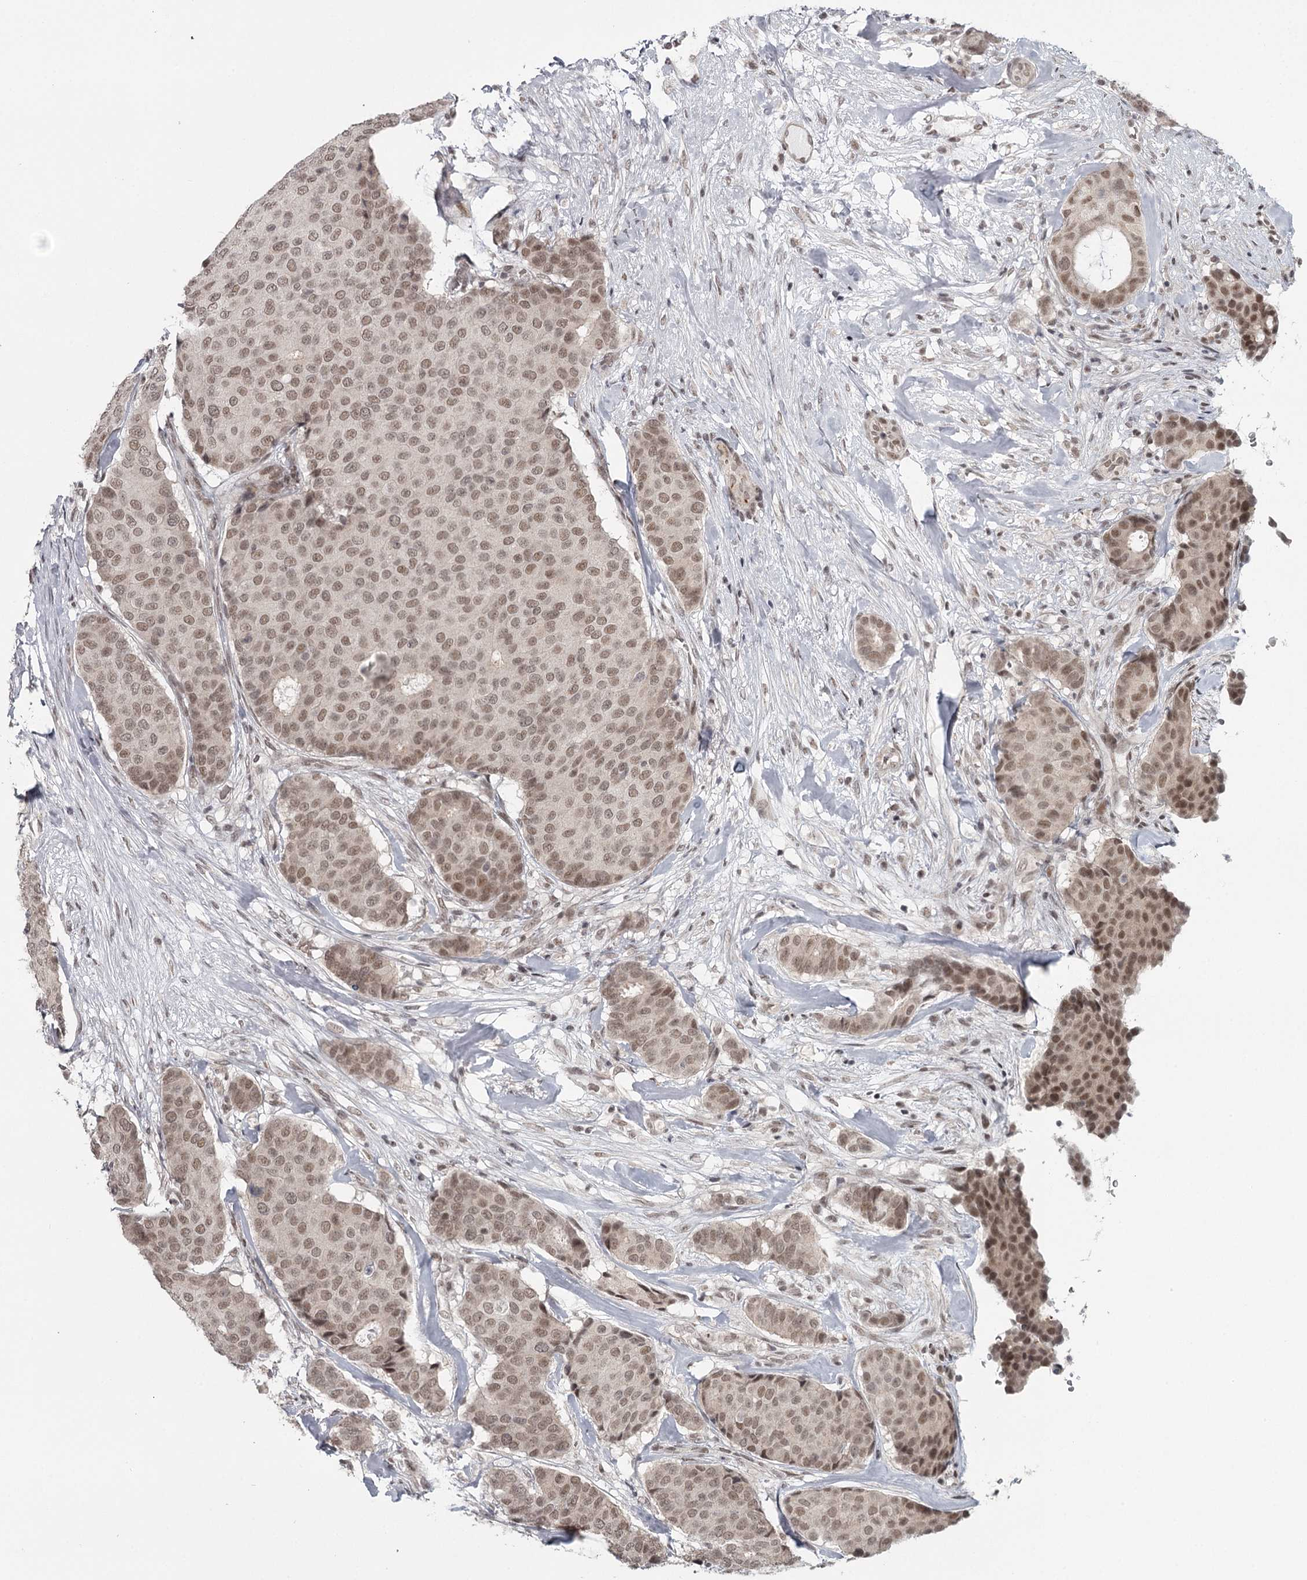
{"staining": {"intensity": "moderate", "quantity": ">75%", "location": "nuclear"}, "tissue": "breast cancer", "cell_type": "Tumor cells", "image_type": "cancer", "snomed": [{"axis": "morphology", "description": "Duct carcinoma"}, {"axis": "topography", "description": "Breast"}], "caption": "The micrograph displays a brown stain indicating the presence of a protein in the nuclear of tumor cells in breast cancer. (DAB (3,3'-diaminobenzidine) = brown stain, brightfield microscopy at high magnification).", "gene": "FAM13C", "patient": {"sex": "female", "age": 75}}